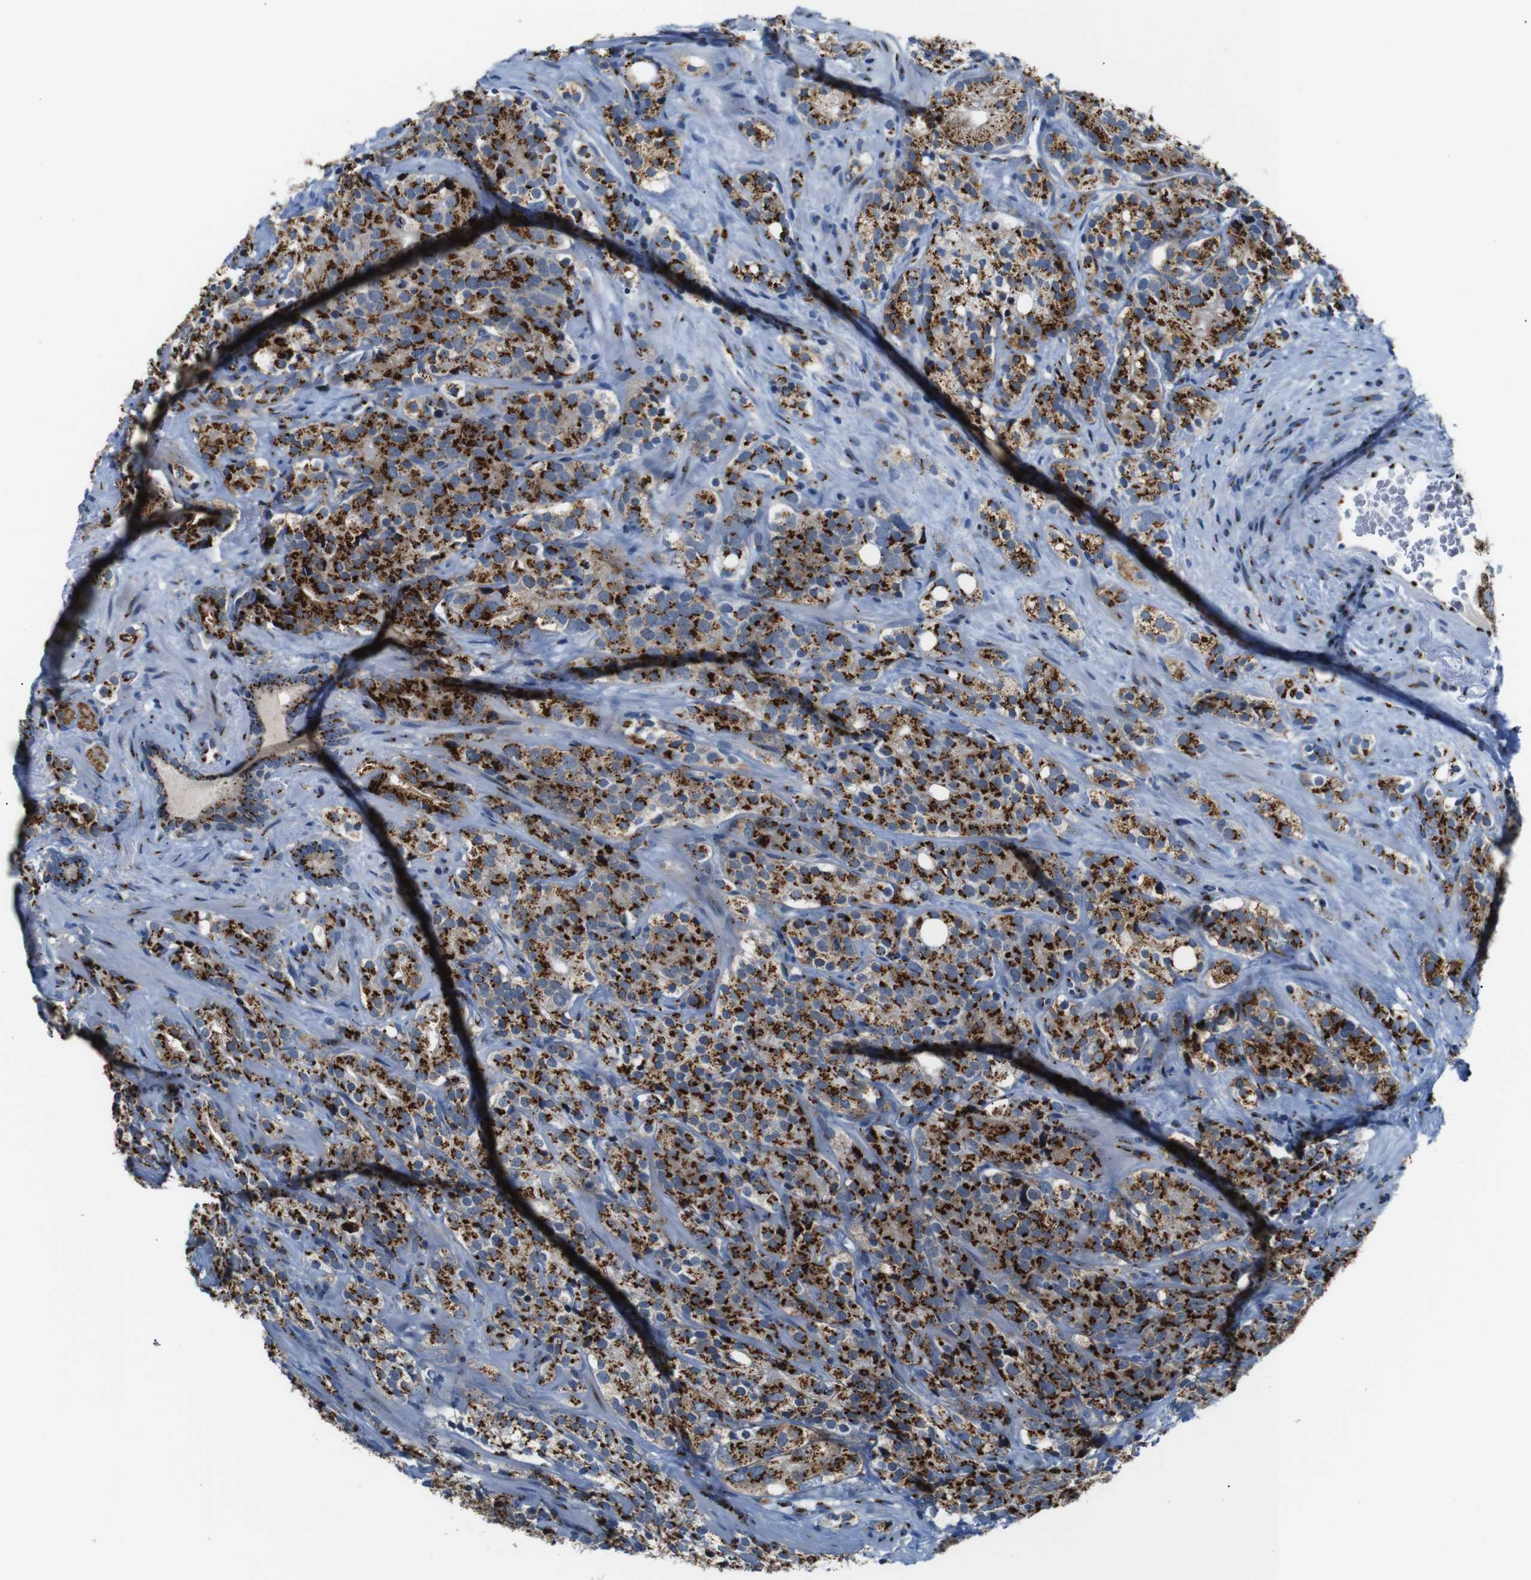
{"staining": {"intensity": "strong", "quantity": ">75%", "location": "cytoplasmic/membranous"}, "tissue": "prostate cancer", "cell_type": "Tumor cells", "image_type": "cancer", "snomed": [{"axis": "morphology", "description": "Adenocarcinoma, High grade"}, {"axis": "topography", "description": "Prostate"}], "caption": "Tumor cells show high levels of strong cytoplasmic/membranous staining in approximately >75% of cells in human prostate cancer. The staining is performed using DAB (3,3'-diaminobenzidine) brown chromogen to label protein expression. The nuclei are counter-stained blue using hematoxylin.", "gene": "TGOLN2", "patient": {"sex": "male", "age": 71}}